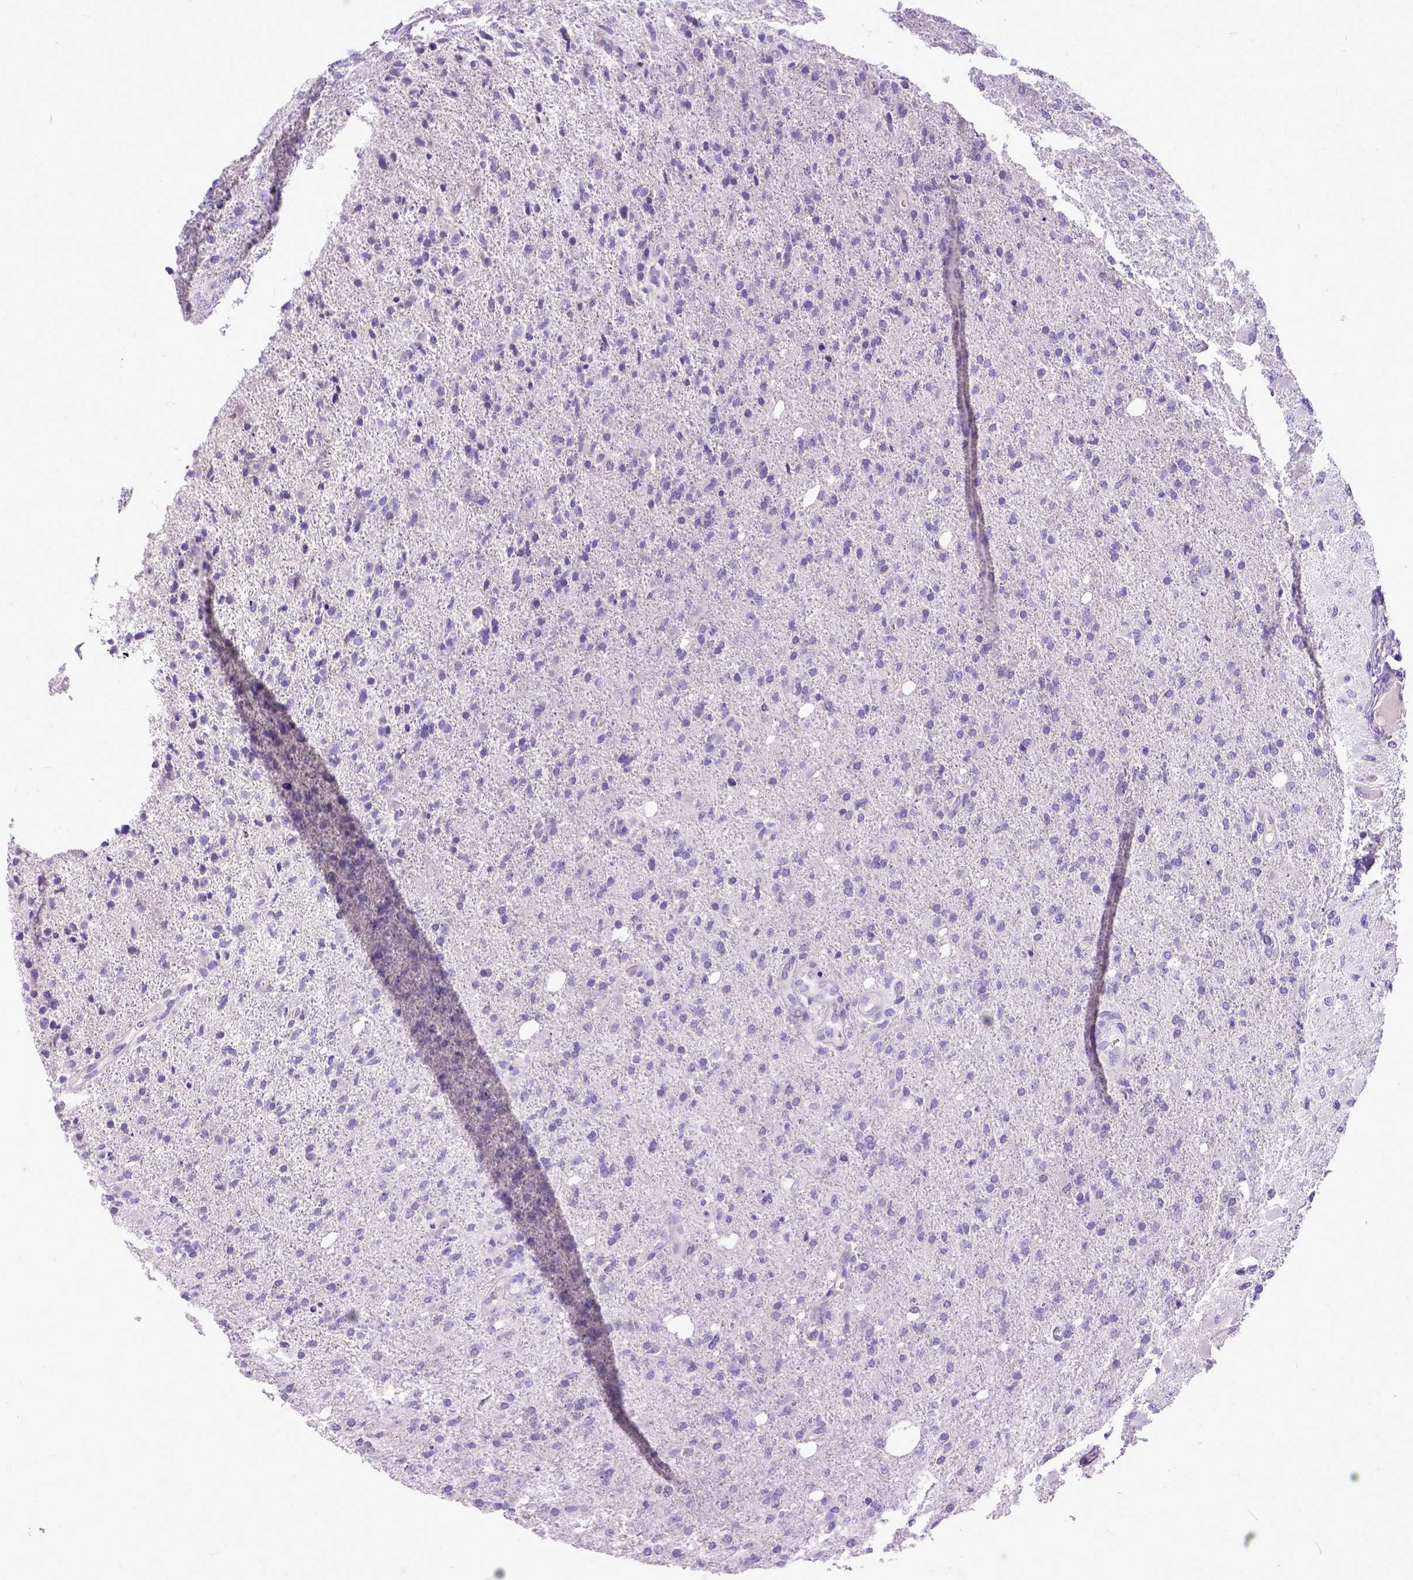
{"staining": {"intensity": "negative", "quantity": "none", "location": "none"}, "tissue": "glioma", "cell_type": "Tumor cells", "image_type": "cancer", "snomed": [{"axis": "morphology", "description": "Glioma, malignant, High grade"}, {"axis": "topography", "description": "Cerebral cortex"}], "caption": "Glioma stained for a protein using immunohistochemistry (IHC) shows no positivity tumor cells.", "gene": "PLK5", "patient": {"sex": "male", "age": 70}}